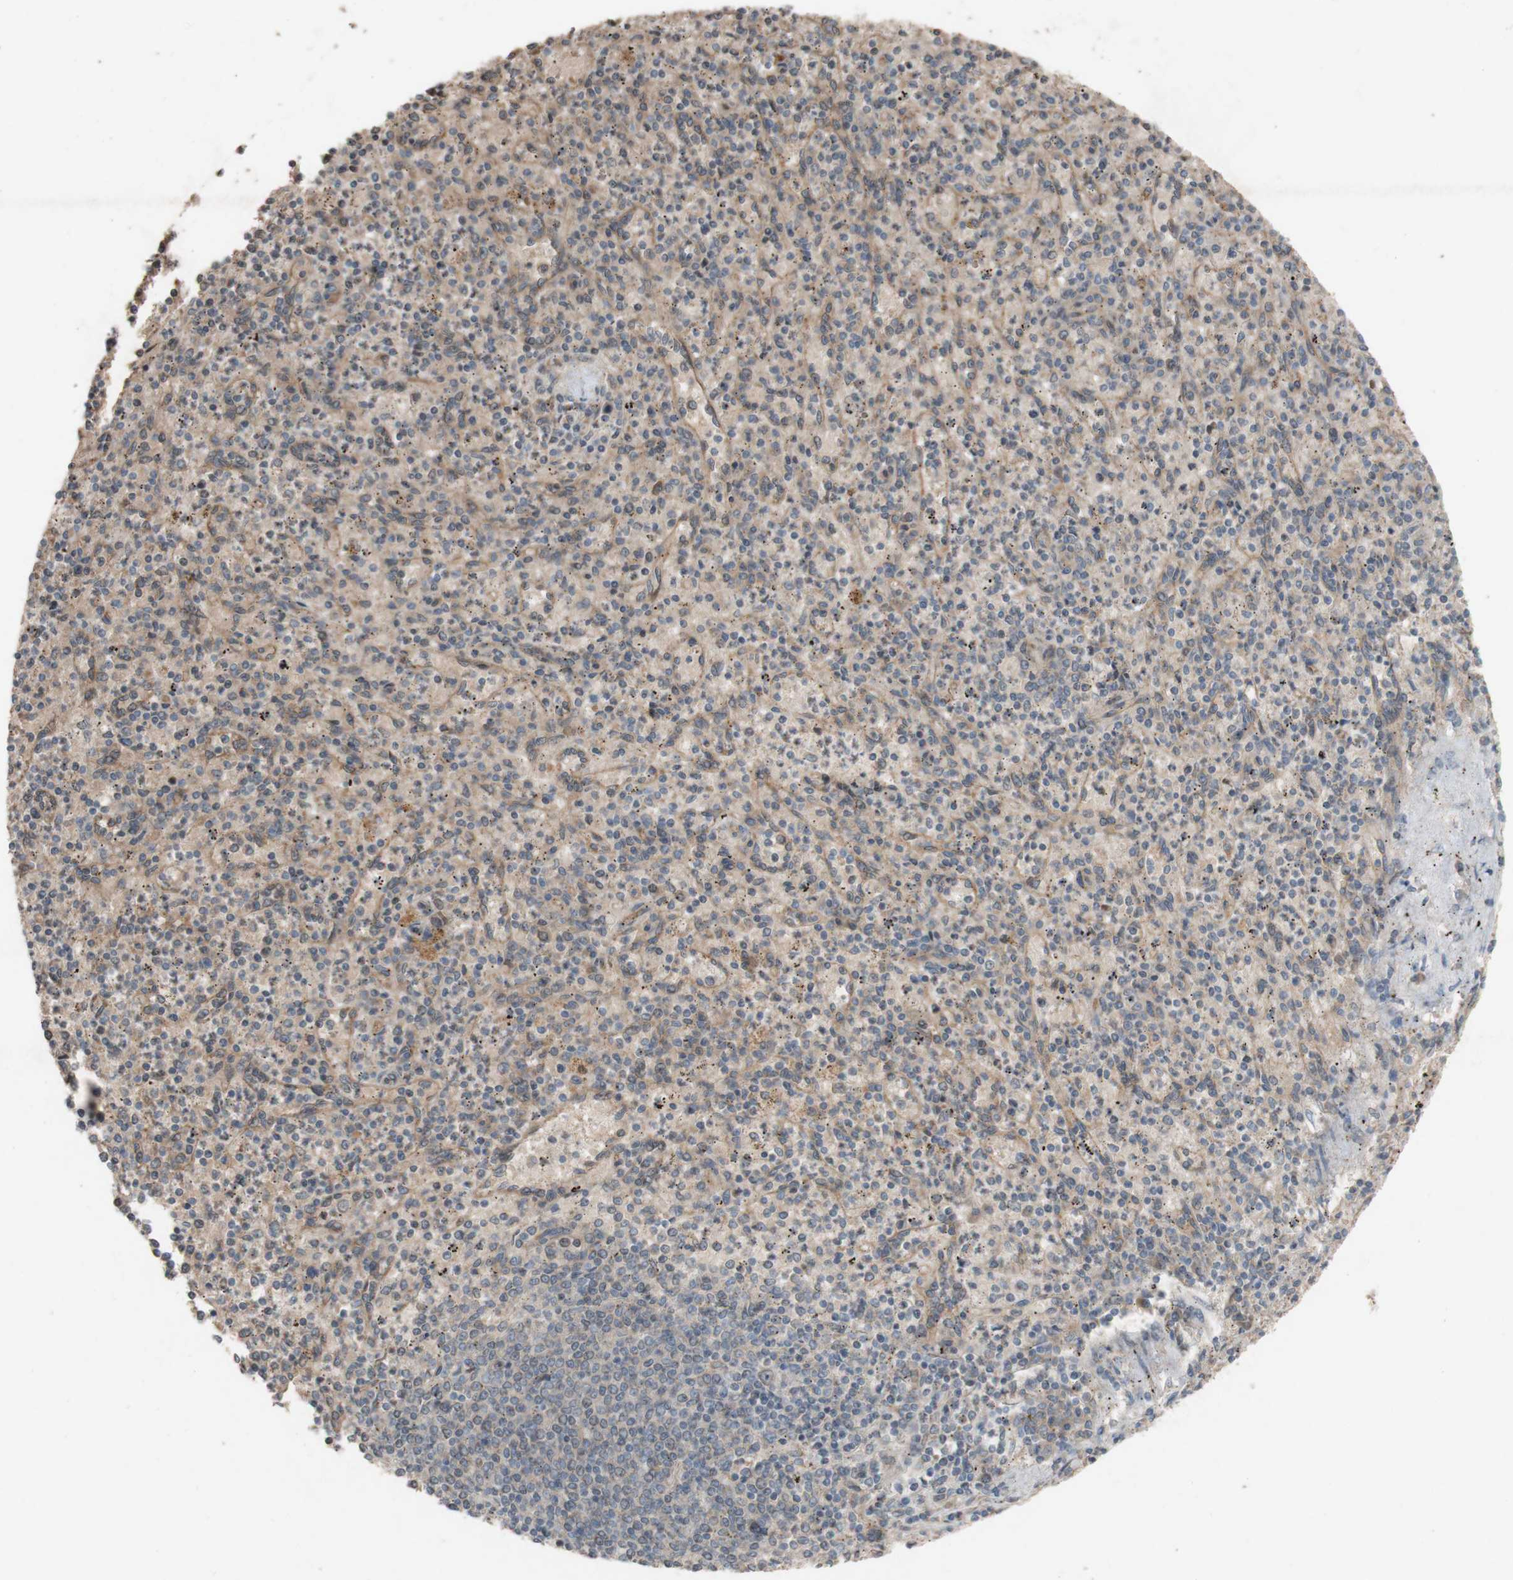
{"staining": {"intensity": "moderate", "quantity": ">75%", "location": "cytoplasmic/membranous"}, "tissue": "spleen", "cell_type": "Cells in red pulp", "image_type": "normal", "snomed": [{"axis": "morphology", "description": "Normal tissue, NOS"}, {"axis": "topography", "description": "Spleen"}], "caption": "Protein staining displays moderate cytoplasmic/membranous staining in approximately >75% of cells in red pulp in benign spleen. (DAB (3,3'-diaminobenzidine) IHC with brightfield microscopy, high magnification).", "gene": "TST", "patient": {"sex": "male", "age": 72}}